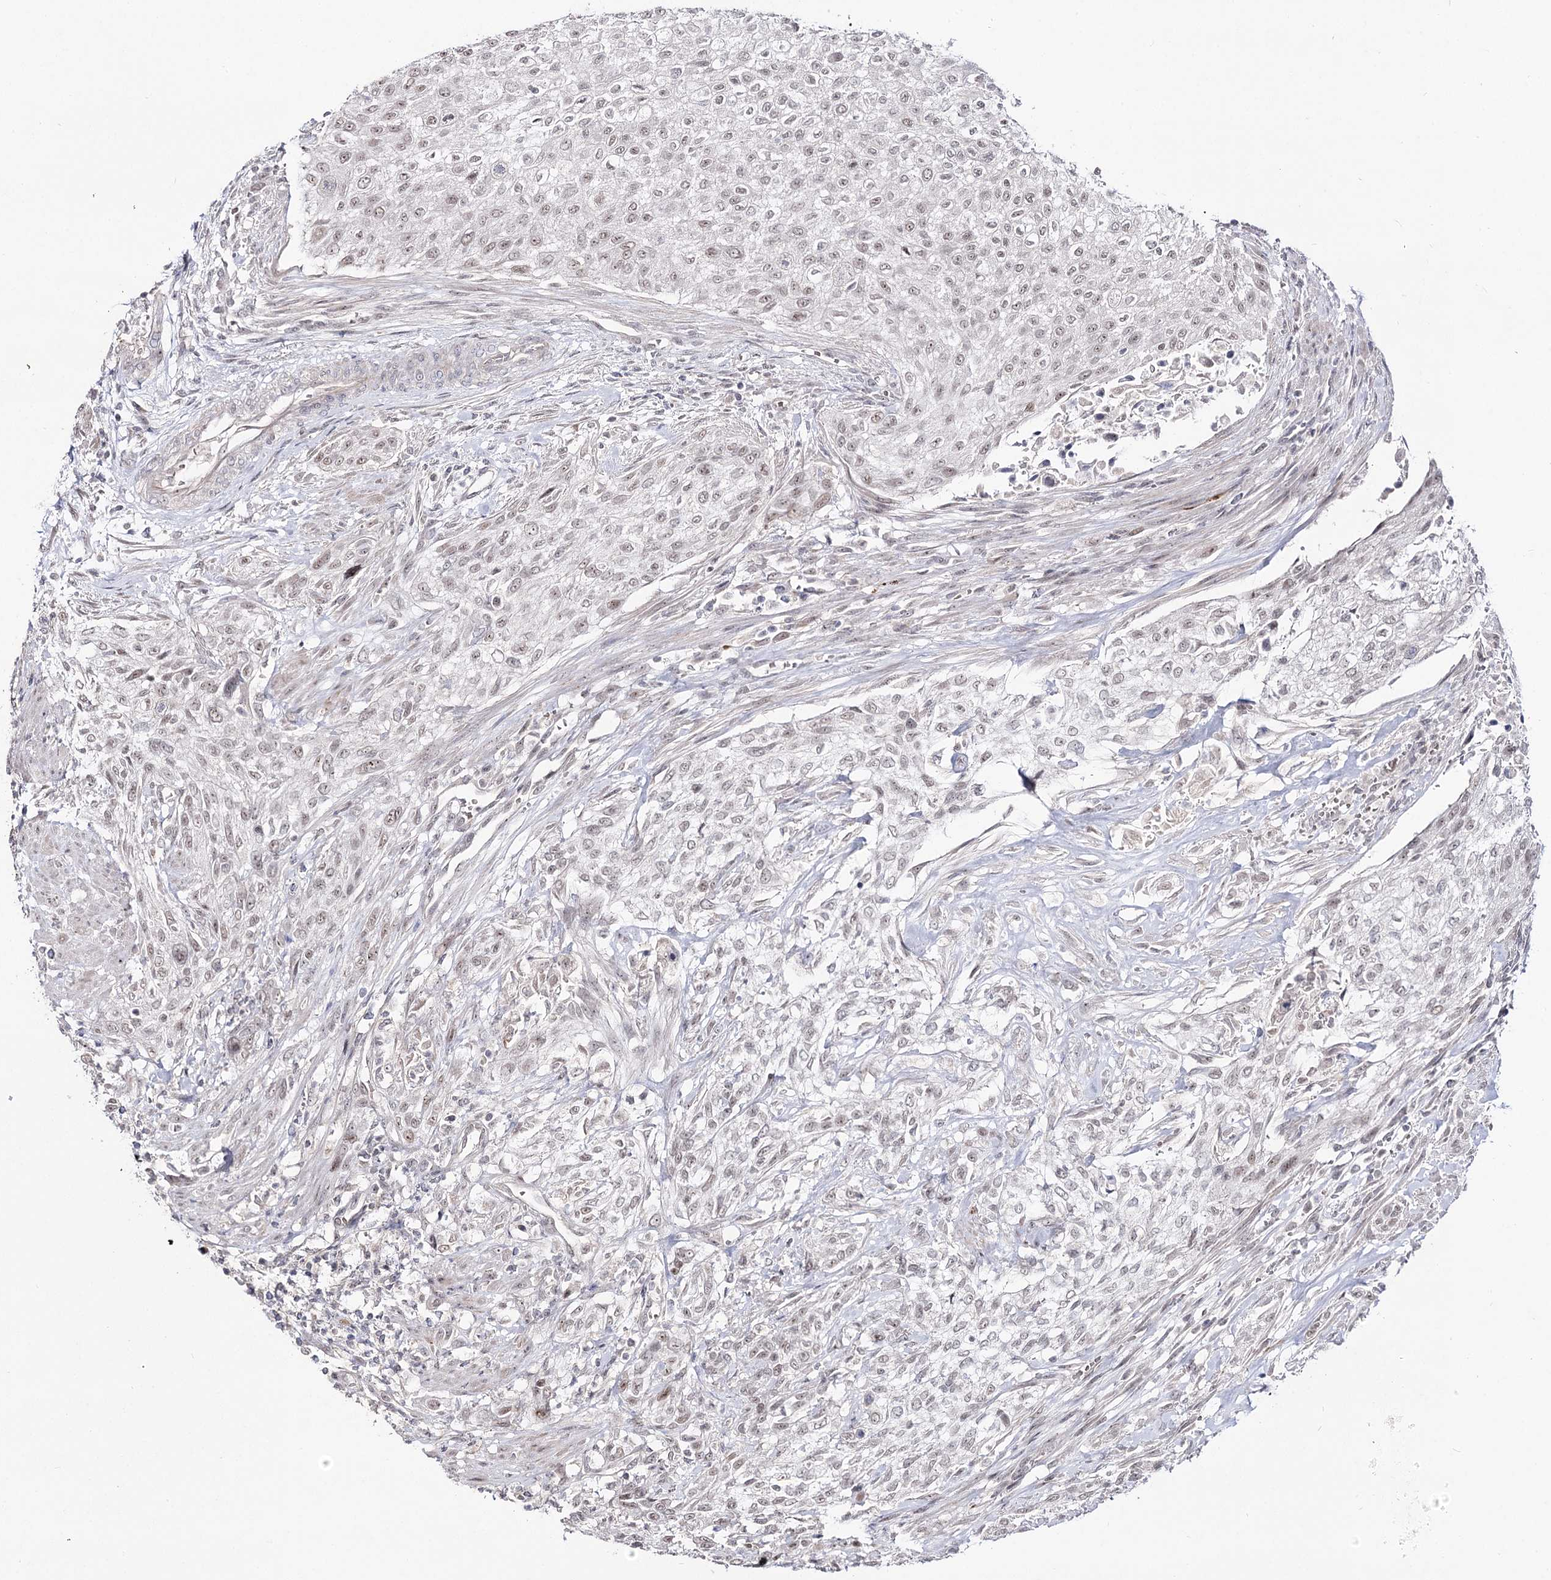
{"staining": {"intensity": "weak", "quantity": "25%-75%", "location": "nuclear"}, "tissue": "urothelial cancer", "cell_type": "Tumor cells", "image_type": "cancer", "snomed": [{"axis": "morphology", "description": "Urothelial carcinoma, High grade"}, {"axis": "topography", "description": "Urinary bladder"}], "caption": "High-grade urothelial carcinoma stained with a protein marker displays weak staining in tumor cells.", "gene": "RRP9", "patient": {"sex": "male", "age": 35}}